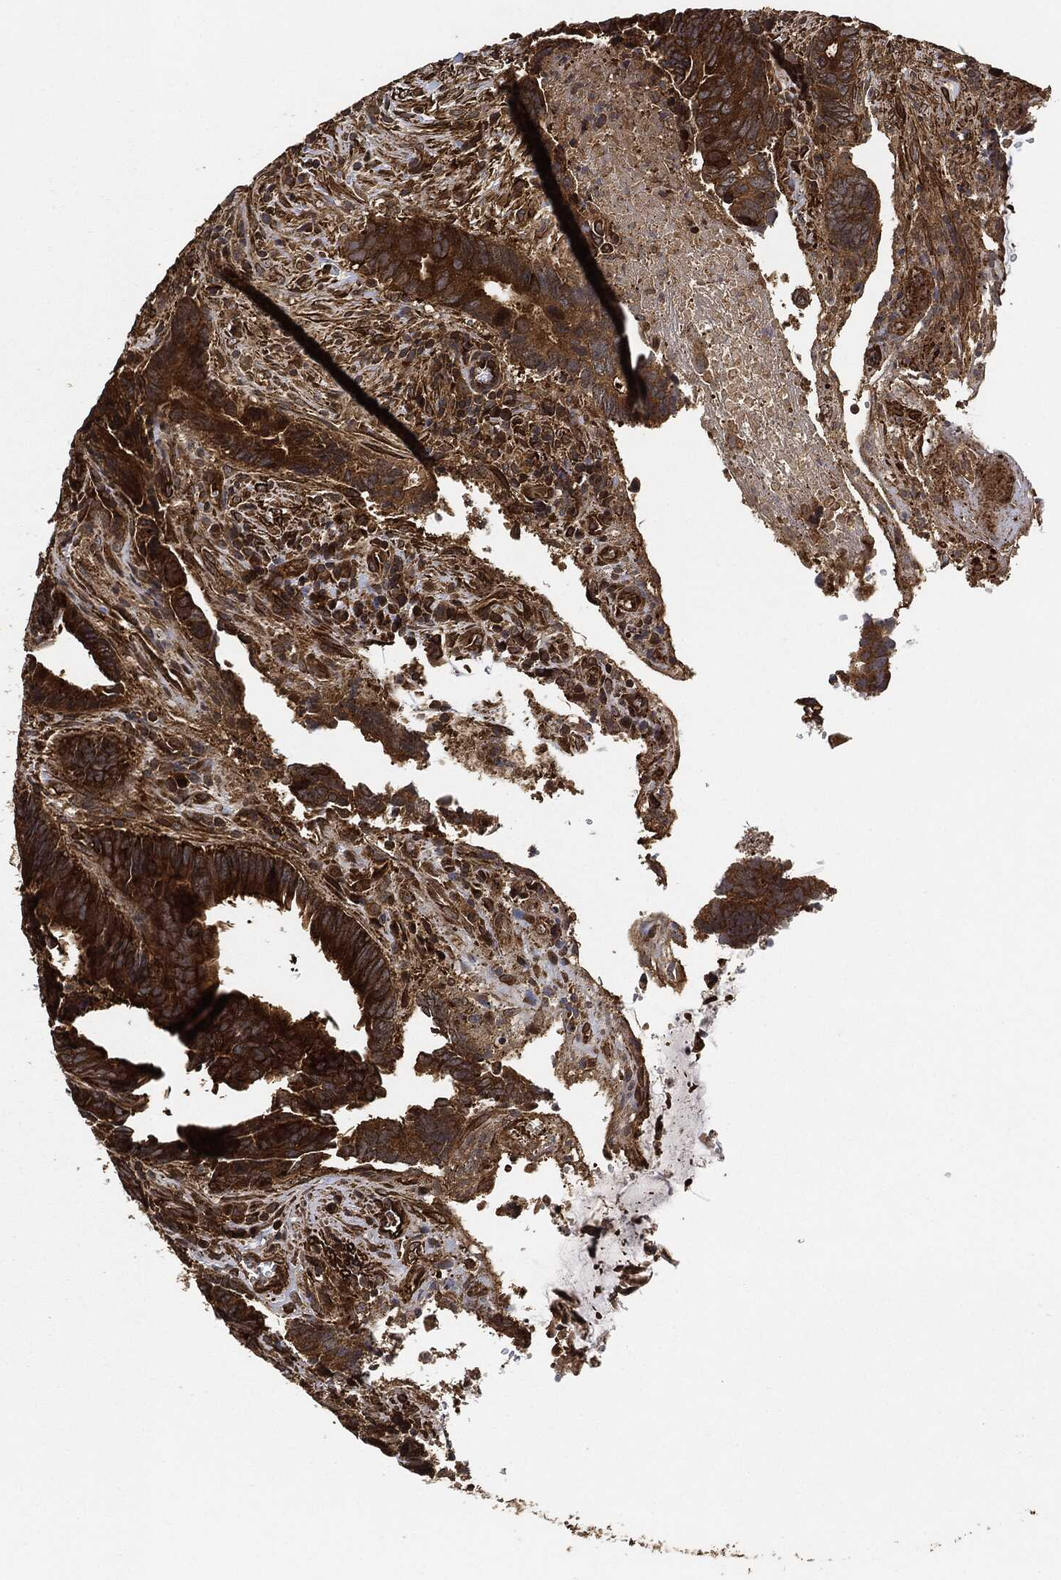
{"staining": {"intensity": "strong", "quantity": ">75%", "location": "cytoplasmic/membranous"}, "tissue": "colorectal cancer", "cell_type": "Tumor cells", "image_type": "cancer", "snomed": [{"axis": "morphology", "description": "Adenocarcinoma, NOS"}, {"axis": "topography", "description": "Colon"}], "caption": "The photomicrograph reveals staining of adenocarcinoma (colorectal), revealing strong cytoplasmic/membranous protein staining (brown color) within tumor cells.", "gene": "CEP290", "patient": {"sex": "male", "age": 75}}